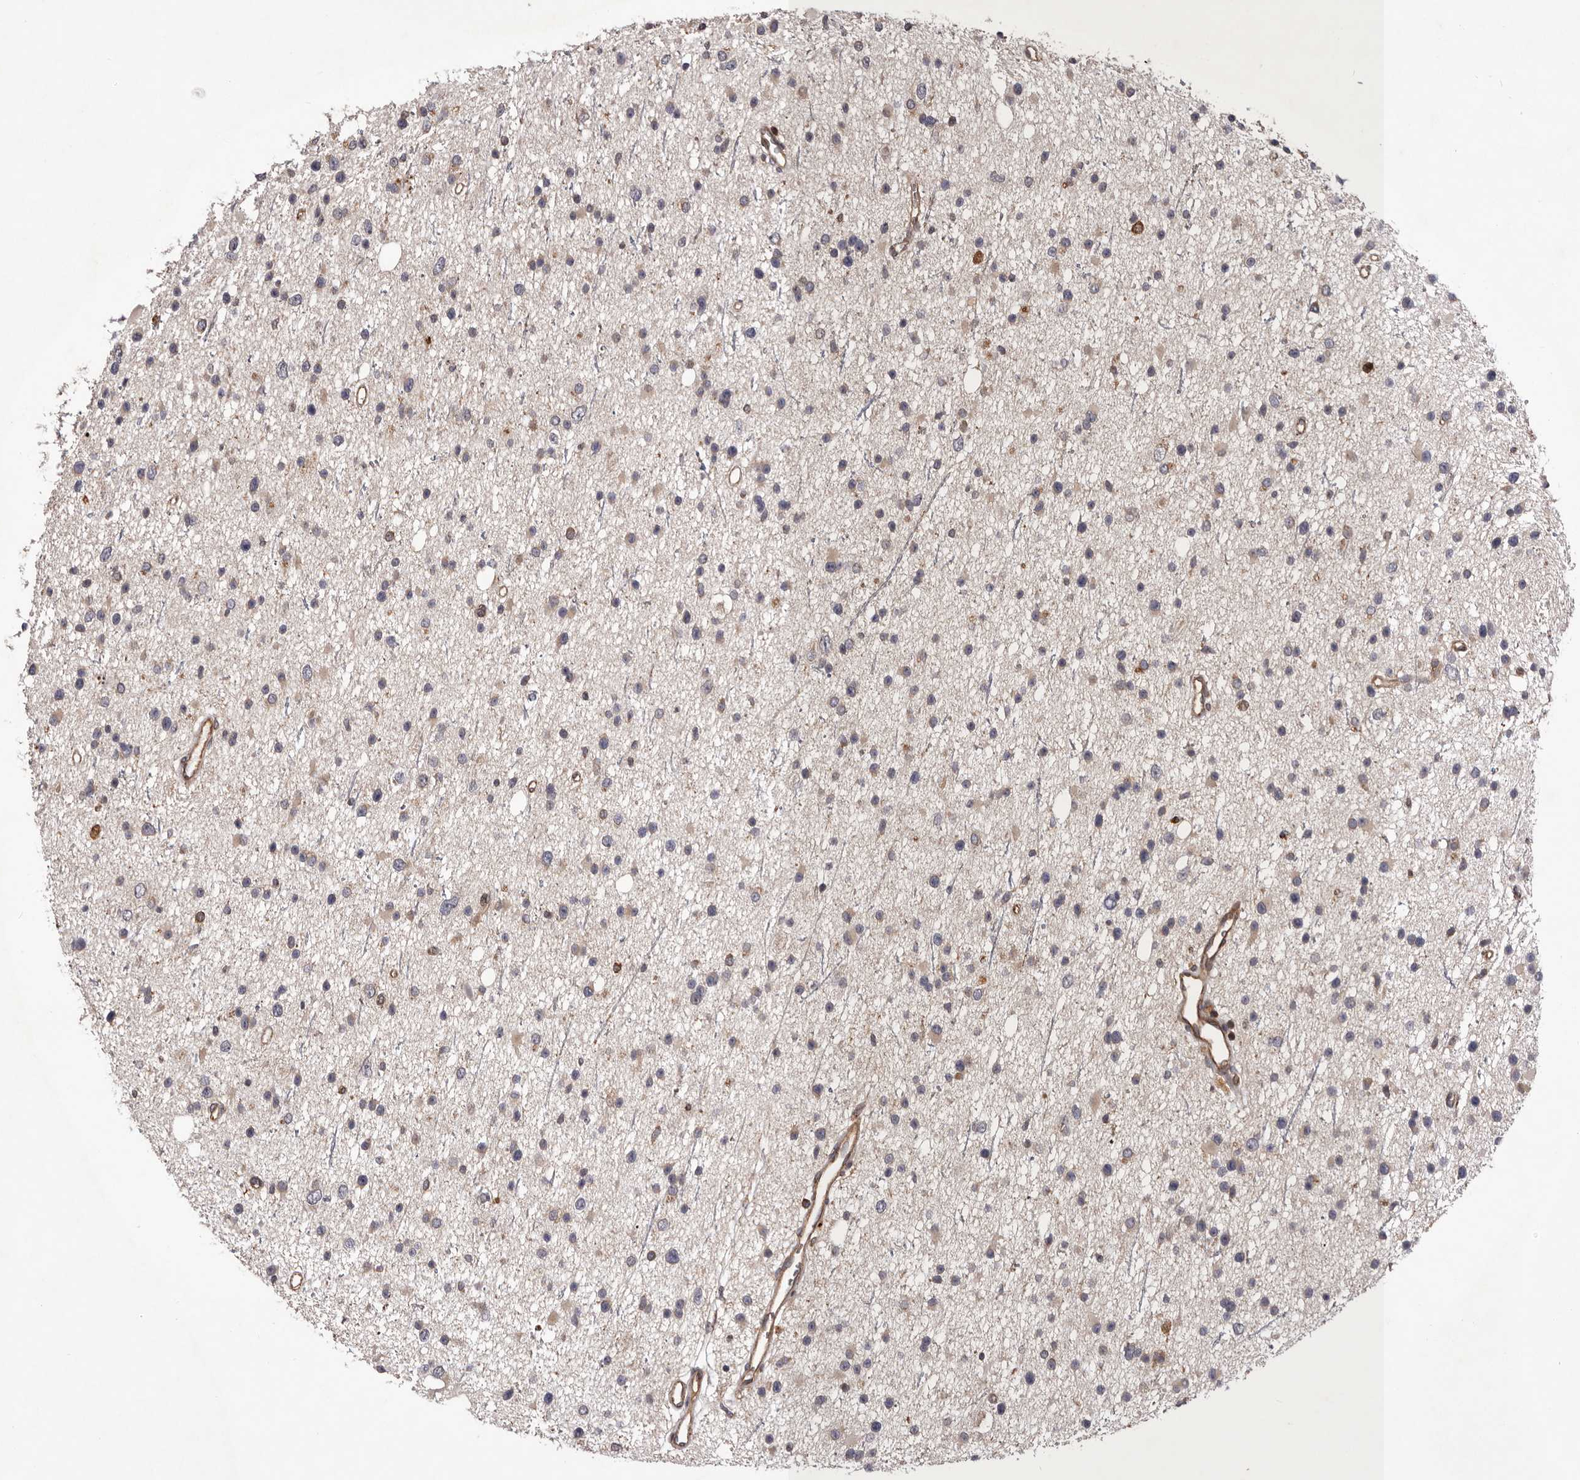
{"staining": {"intensity": "moderate", "quantity": "<25%", "location": "cytoplasmic/membranous,nuclear"}, "tissue": "glioma", "cell_type": "Tumor cells", "image_type": "cancer", "snomed": [{"axis": "morphology", "description": "Glioma, malignant, Low grade"}, {"axis": "topography", "description": "Cerebral cortex"}], "caption": "Moderate cytoplasmic/membranous and nuclear expression is present in about <25% of tumor cells in glioma.", "gene": "GADD45B", "patient": {"sex": "female", "age": 39}}